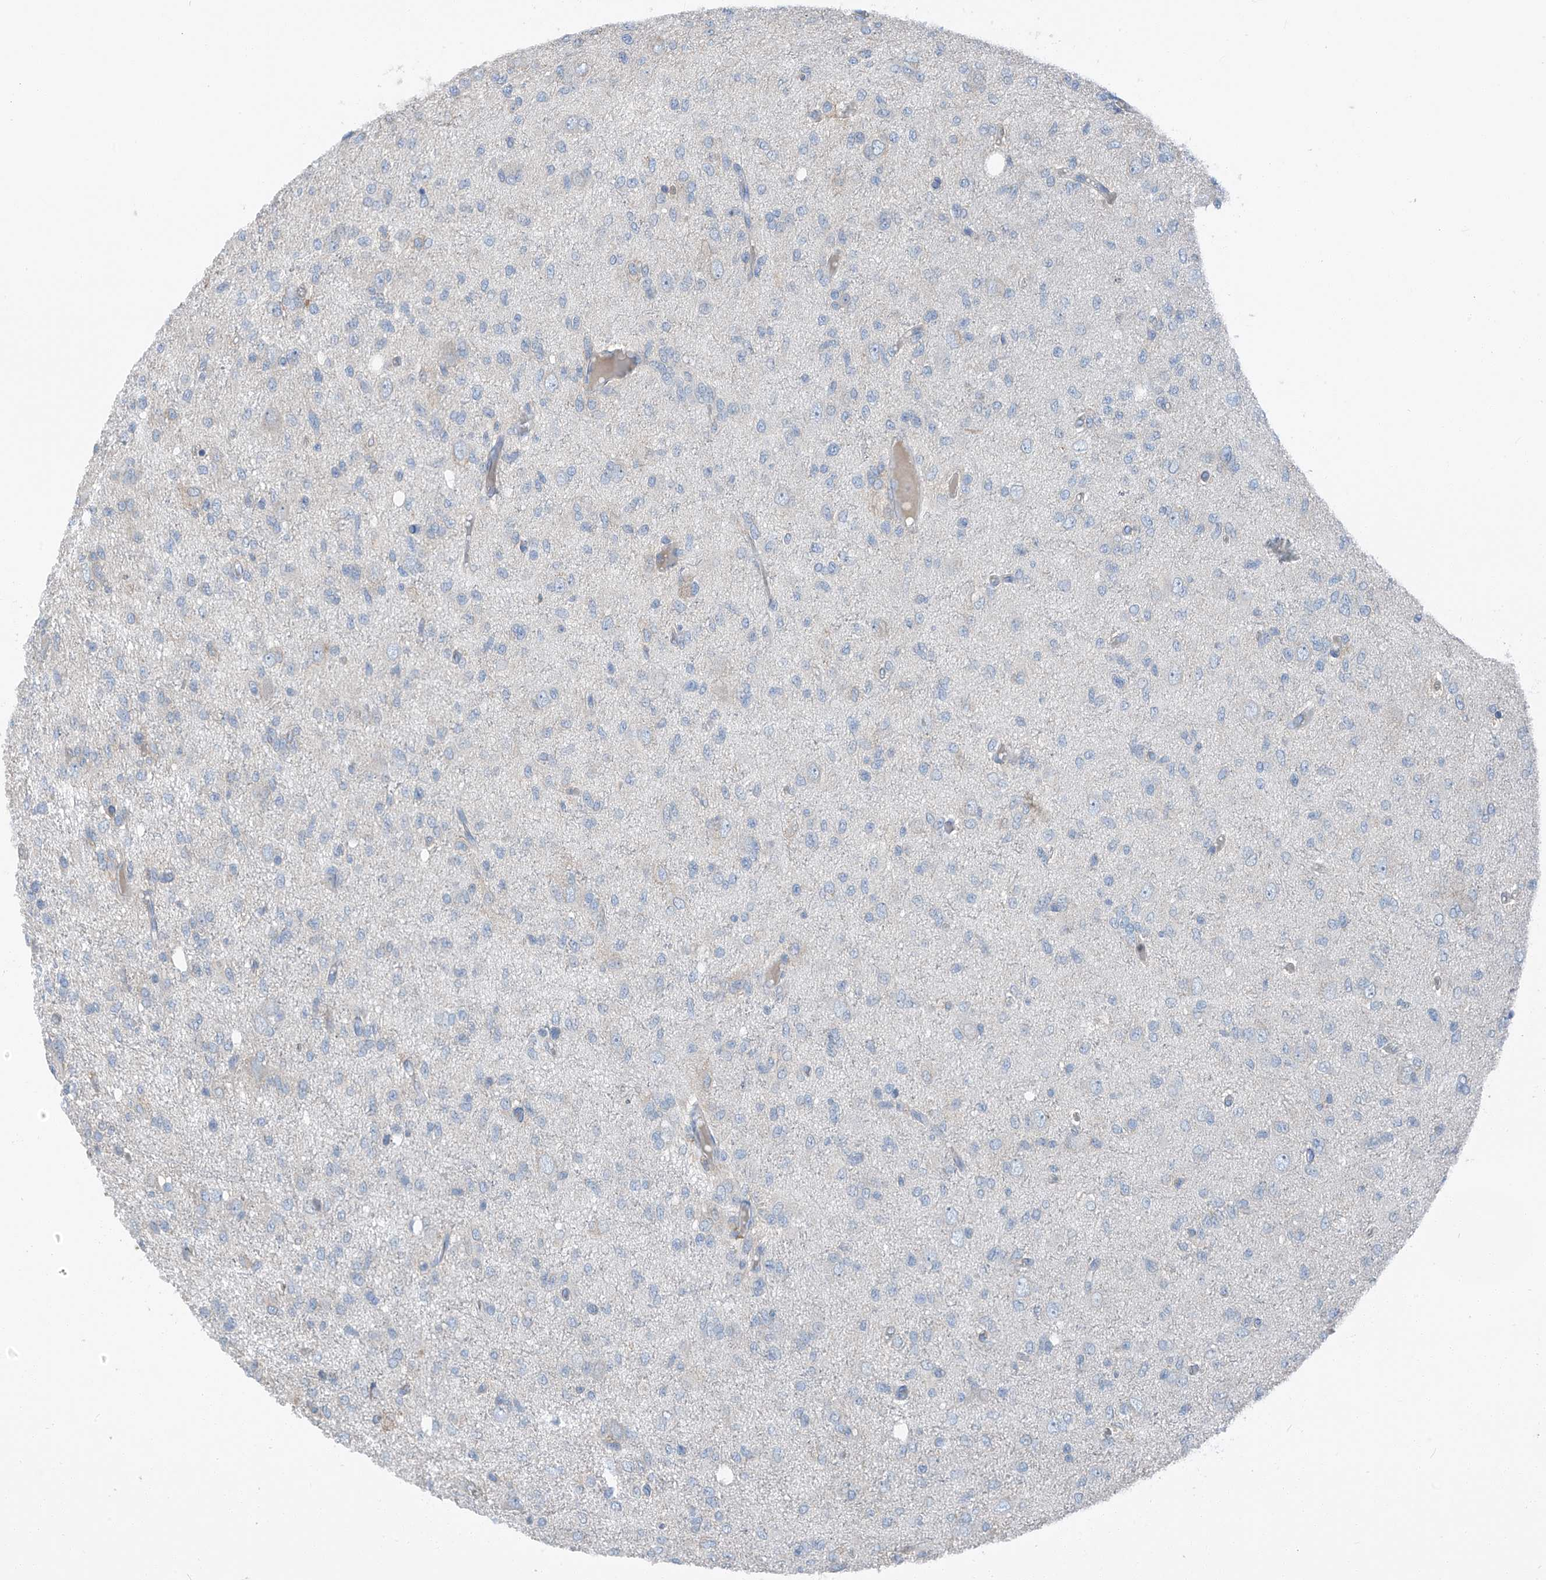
{"staining": {"intensity": "negative", "quantity": "none", "location": "none"}, "tissue": "glioma", "cell_type": "Tumor cells", "image_type": "cancer", "snomed": [{"axis": "morphology", "description": "Glioma, malignant, High grade"}, {"axis": "topography", "description": "Brain"}], "caption": "The IHC photomicrograph has no significant staining in tumor cells of malignant glioma (high-grade) tissue.", "gene": "CHMP2B", "patient": {"sex": "female", "age": 59}}